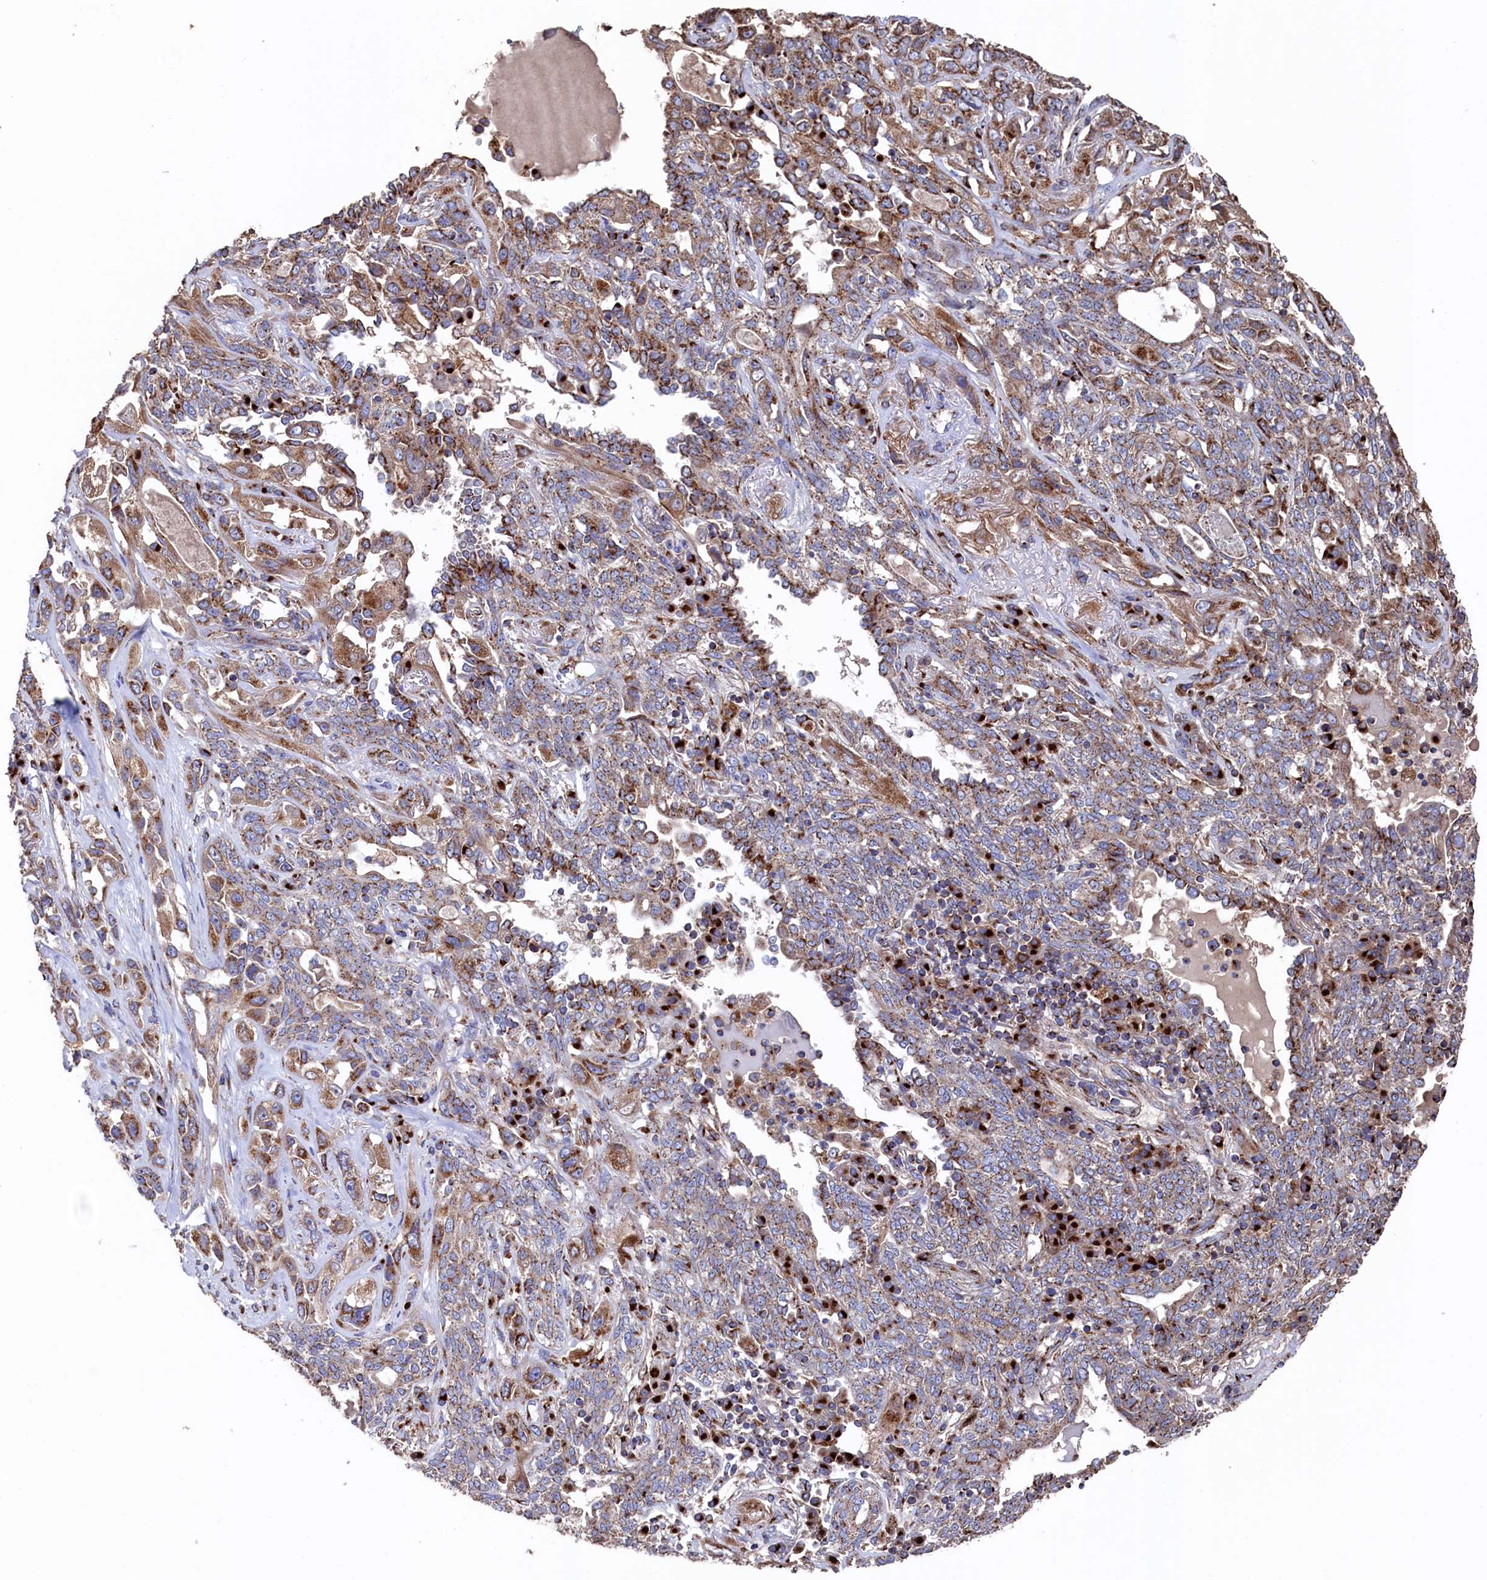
{"staining": {"intensity": "moderate", "quantity": ">75%", "location": "cytoplasmic/membranous"}, "tissue": "lung cancer", "cell_type": "Tumor cells", "image_type": "cancer", "snomed": [{"axis": "morphology", "description": "Squamous cell carcinoma, NOS"}, {"axis": "topography", "description": "Lung"}], "caption": "Immunohistochemistry (IHC) image of neoplastic tissue: lung cancer stained using immunohistochemistry (IHC) exhibits medium levels of moderate protein expression localized specifically in the cytoplasmic/membranous of tumor cells, appearing as a cytoplasmic/membranous brown color.", "gene": "PRRC1", "patient": {"sex": "female", "age": 70}}